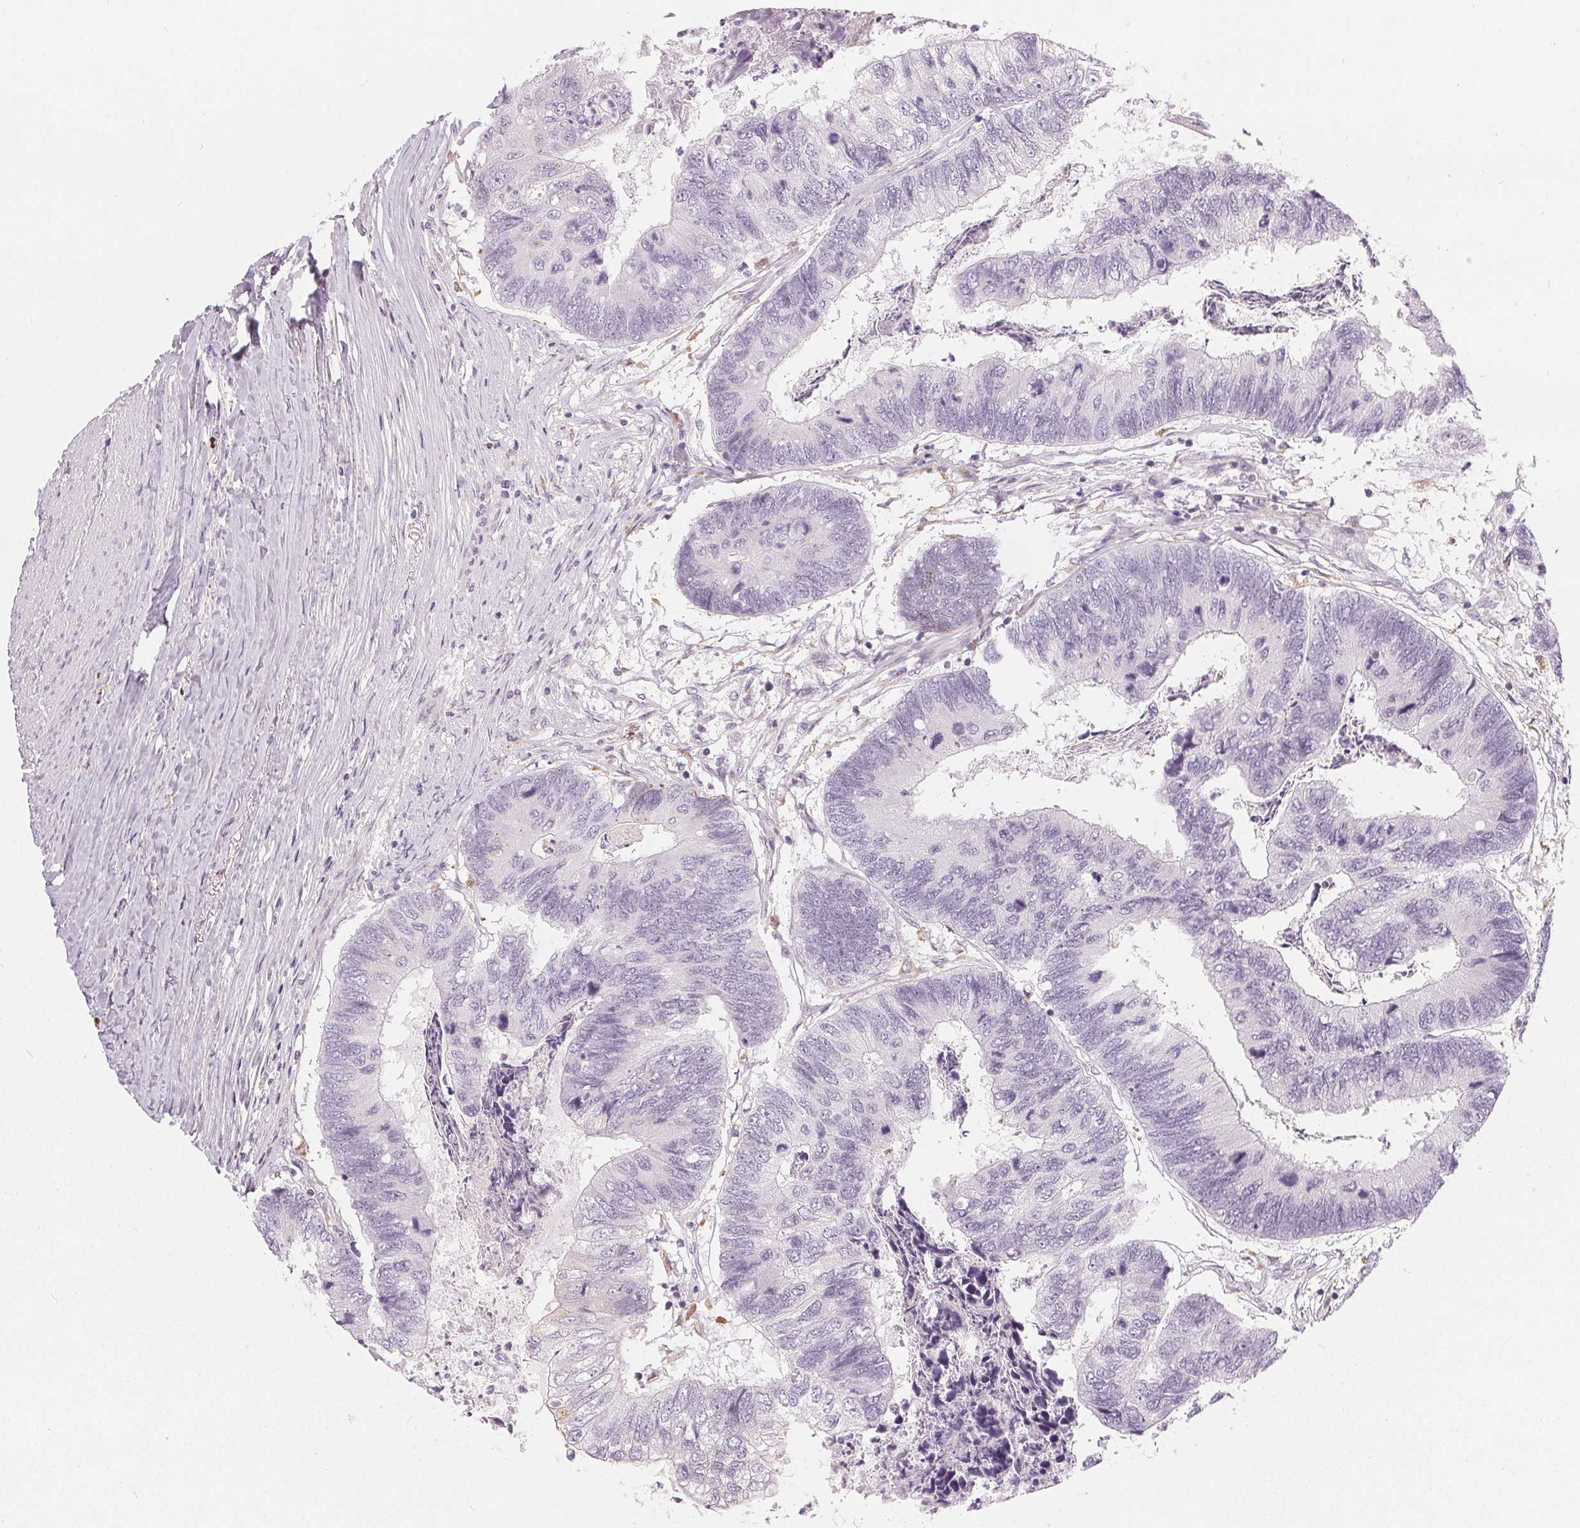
{"staining": {"intensity": "negative", "quantity": "none", "location": "none"}, "tissue": "colorectal cancer", "cell_type": "Tumor cells", "image_type": "cancer", "snomed": [{"axis": "morphology", "description": "Adenocarcinoma, NOS"}, {"axis": "topography", "description": "Colon"}], "caption": "DAB (3,3'-diaminobenzidine) immunohistochemical staining of human colorectal cancer (adenocarcinoma) reveals no significant positivity in tumor cells.", "gene": "HOPX", "patient": {"sex": "female", "age": 67}}